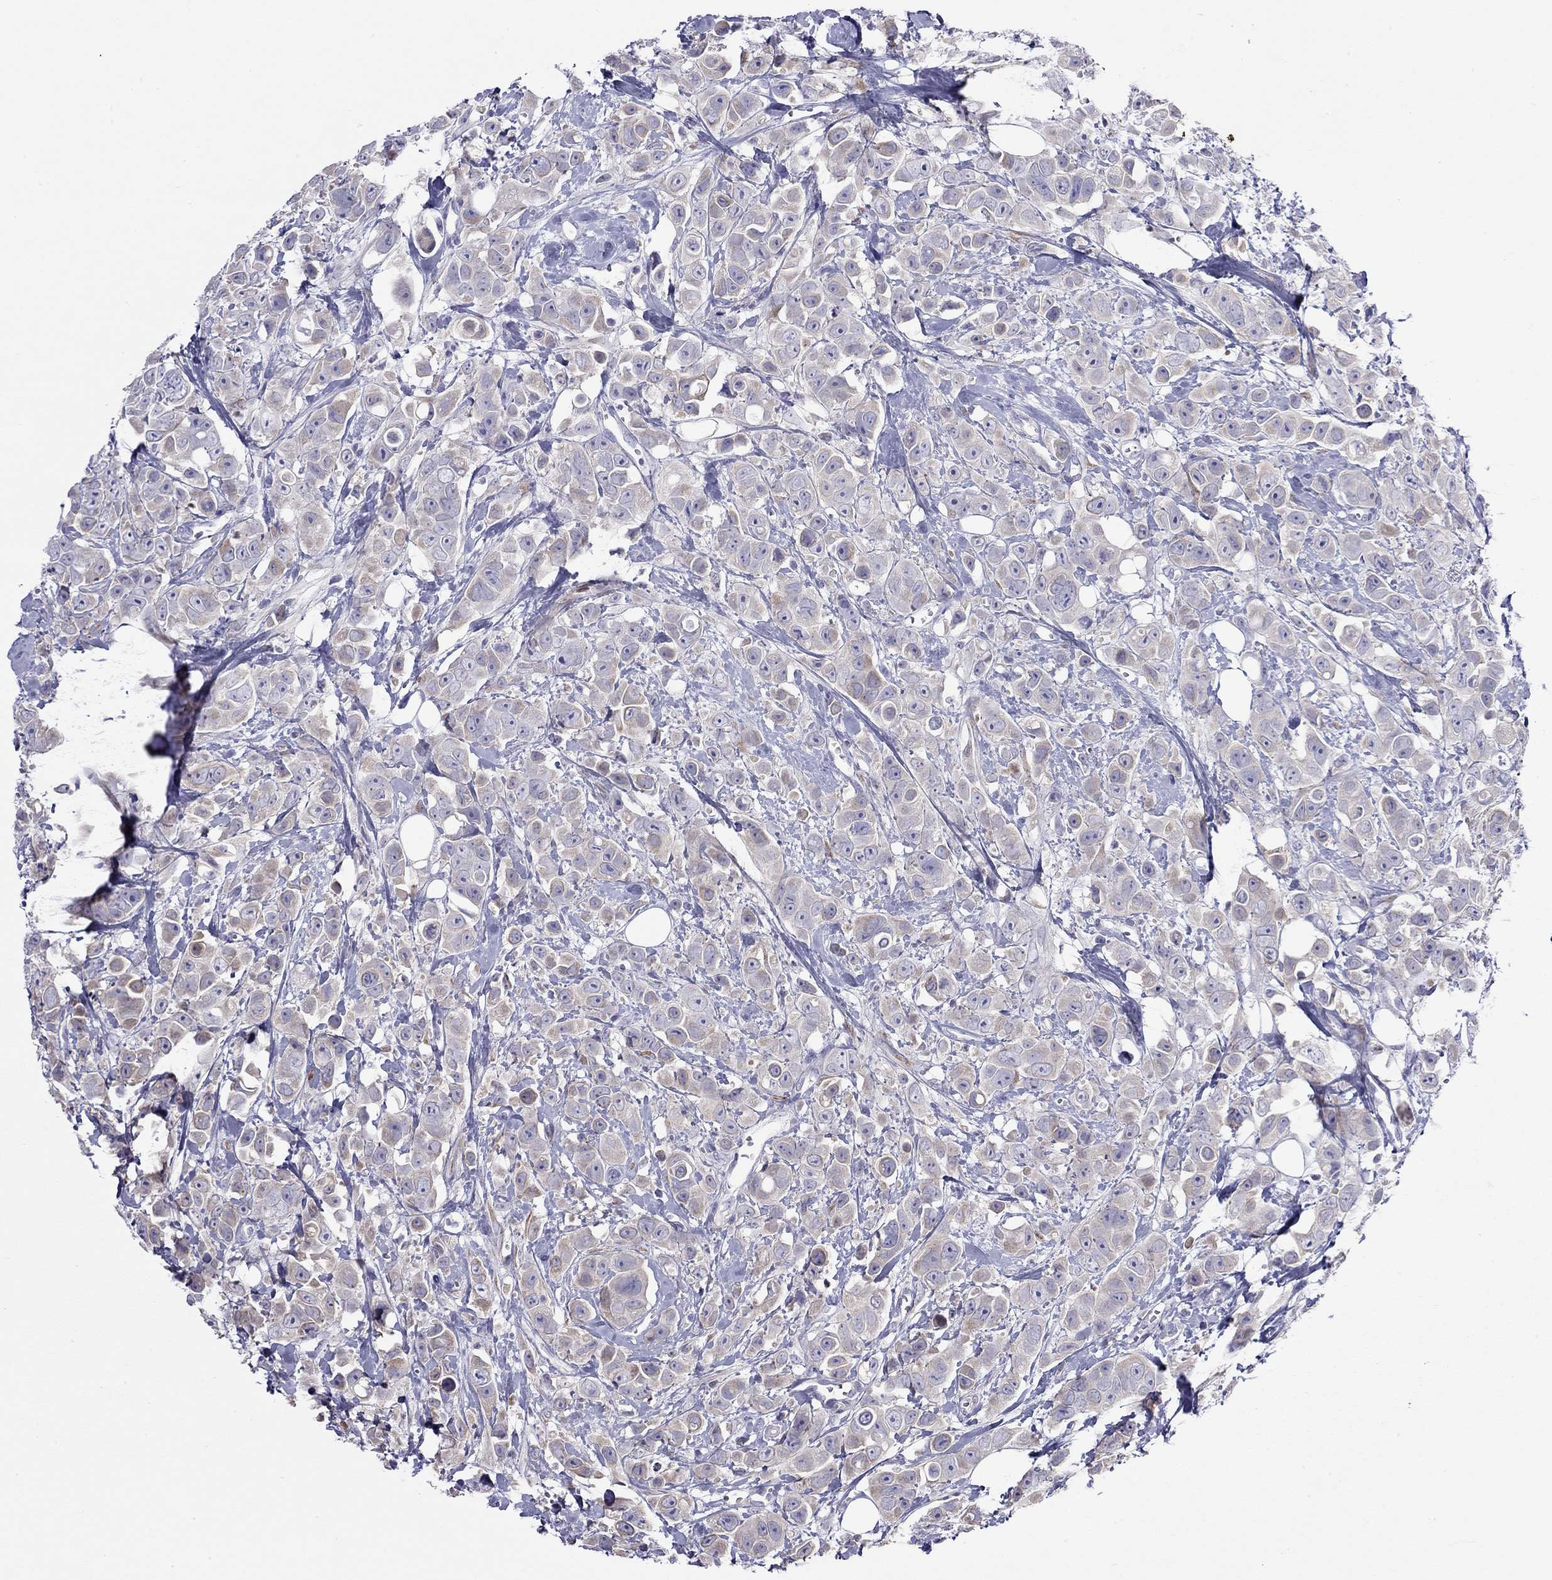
{"staining": {"intensity": "weak", "quantity": "25%-75%", "location": "cytoplasmic/membranous"}, "tissue": "breast cancer", "cell_type": "Tumor cells", "image_type": "cancer", "snomed": [{"axis": "morphology", "description": "Duct carcinoma"}, {"axis": "topography", "description": "Breast"}], "caption": "Immunohistochemical staining of human breast infiltrating ductal carcinoma displays low levels of weak cytoplasmic/membranous protein positivity in about 25%-75% of tumor cells.", "gene": "CPNE4", "patient": {"sex": "female", "age": 35}}